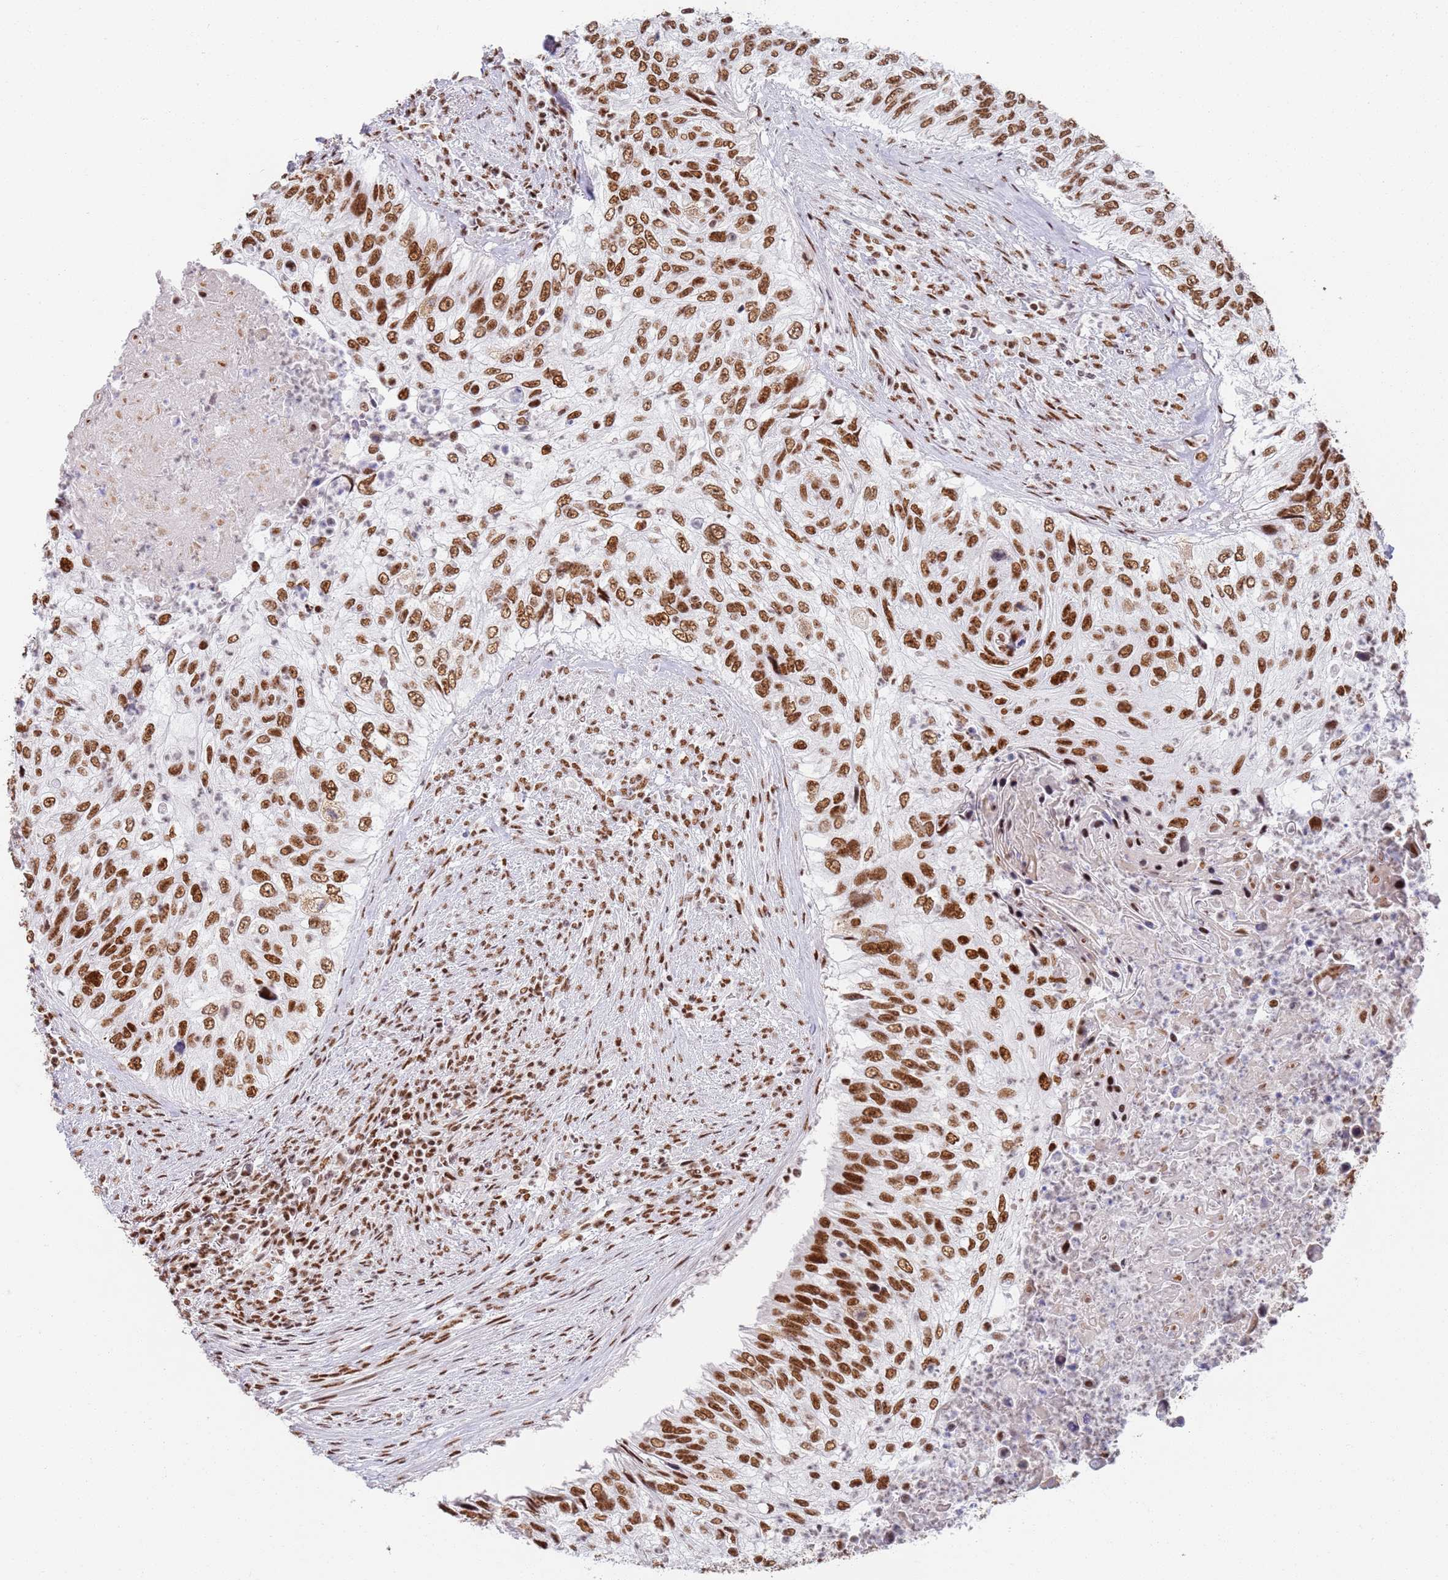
{"staining": {"intensity": "strong", "quantity": ">75%", "location": "nuclear"}, "tissue": "urothelial cancer", "cell_type": "Tumor cells", "image_type": "cancer", "snomed": [{"axis": "morphology", "description": "Urothelial carcinoma, High grade"}, {"axis": "topography", "description": "Urinary bladder"}], "caption": "A brown stain highlights strong nuclear expression of a protein in urothelial cancer tumor cells.", "gene": "AKAP8L", "patient": {"sex": "female", "age": 60}}